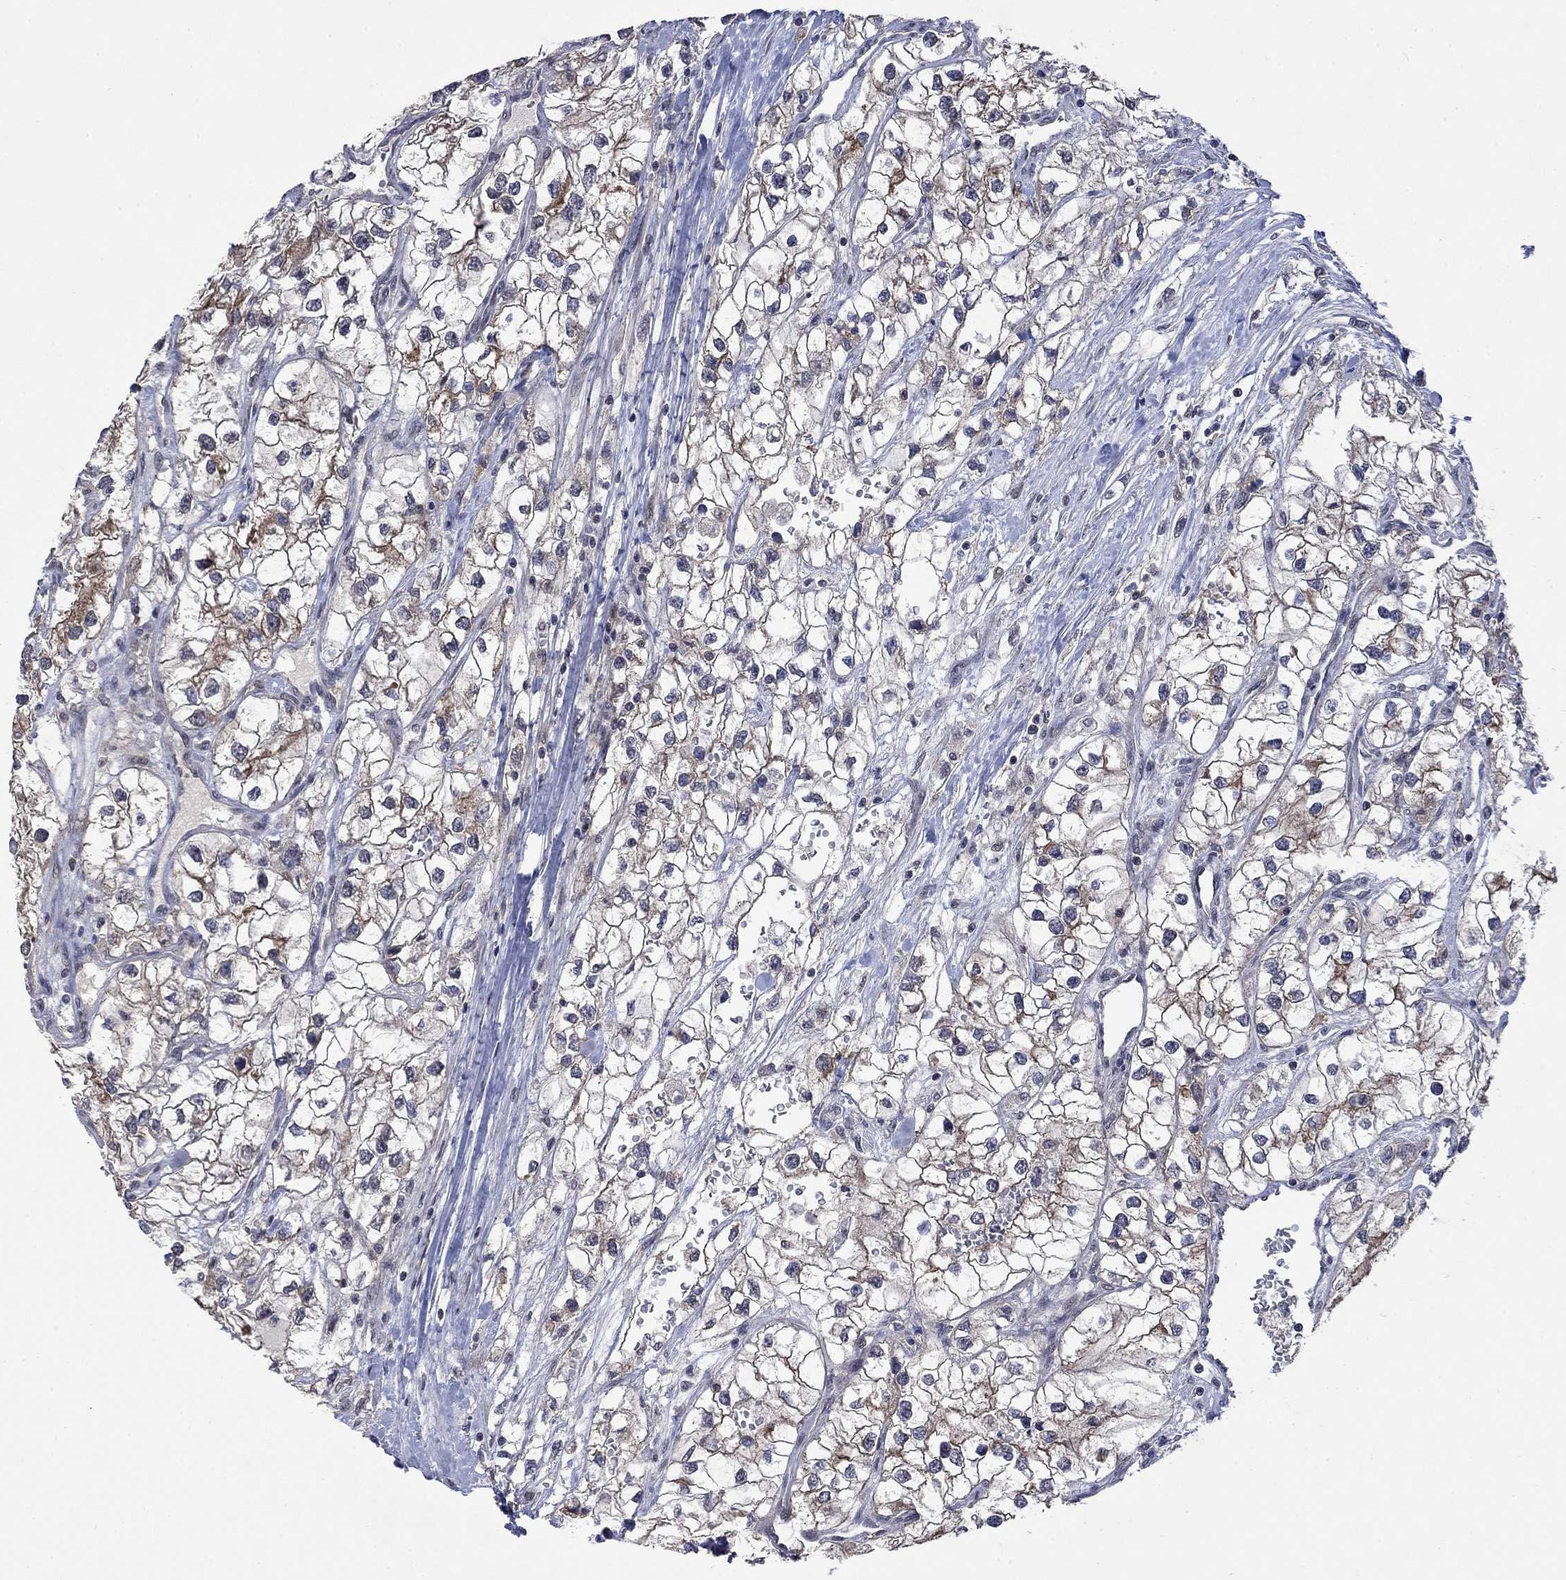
{"staining": {"intensity": "moderate", "quantity": "25%-75%", "location": "cytoplasmic/membranous"}, "tissue": "renal cancer", "cell_type": "Tumor cells", "image_type": "cancer", "snomed": [{"axis": "morphology", "description": "Adenocarcinoma, NOS"}, {"axis": "topography", "description": "Kidney"}], "caption": "A histopathology image of renal cancer (adenocarcinoma) stained for a protein exhibits moderate cytoplasmic/membranous brown staining in tumor cells.", "gene": "PPP1R9A", "patient": {"sex": "male", "age": 59}}